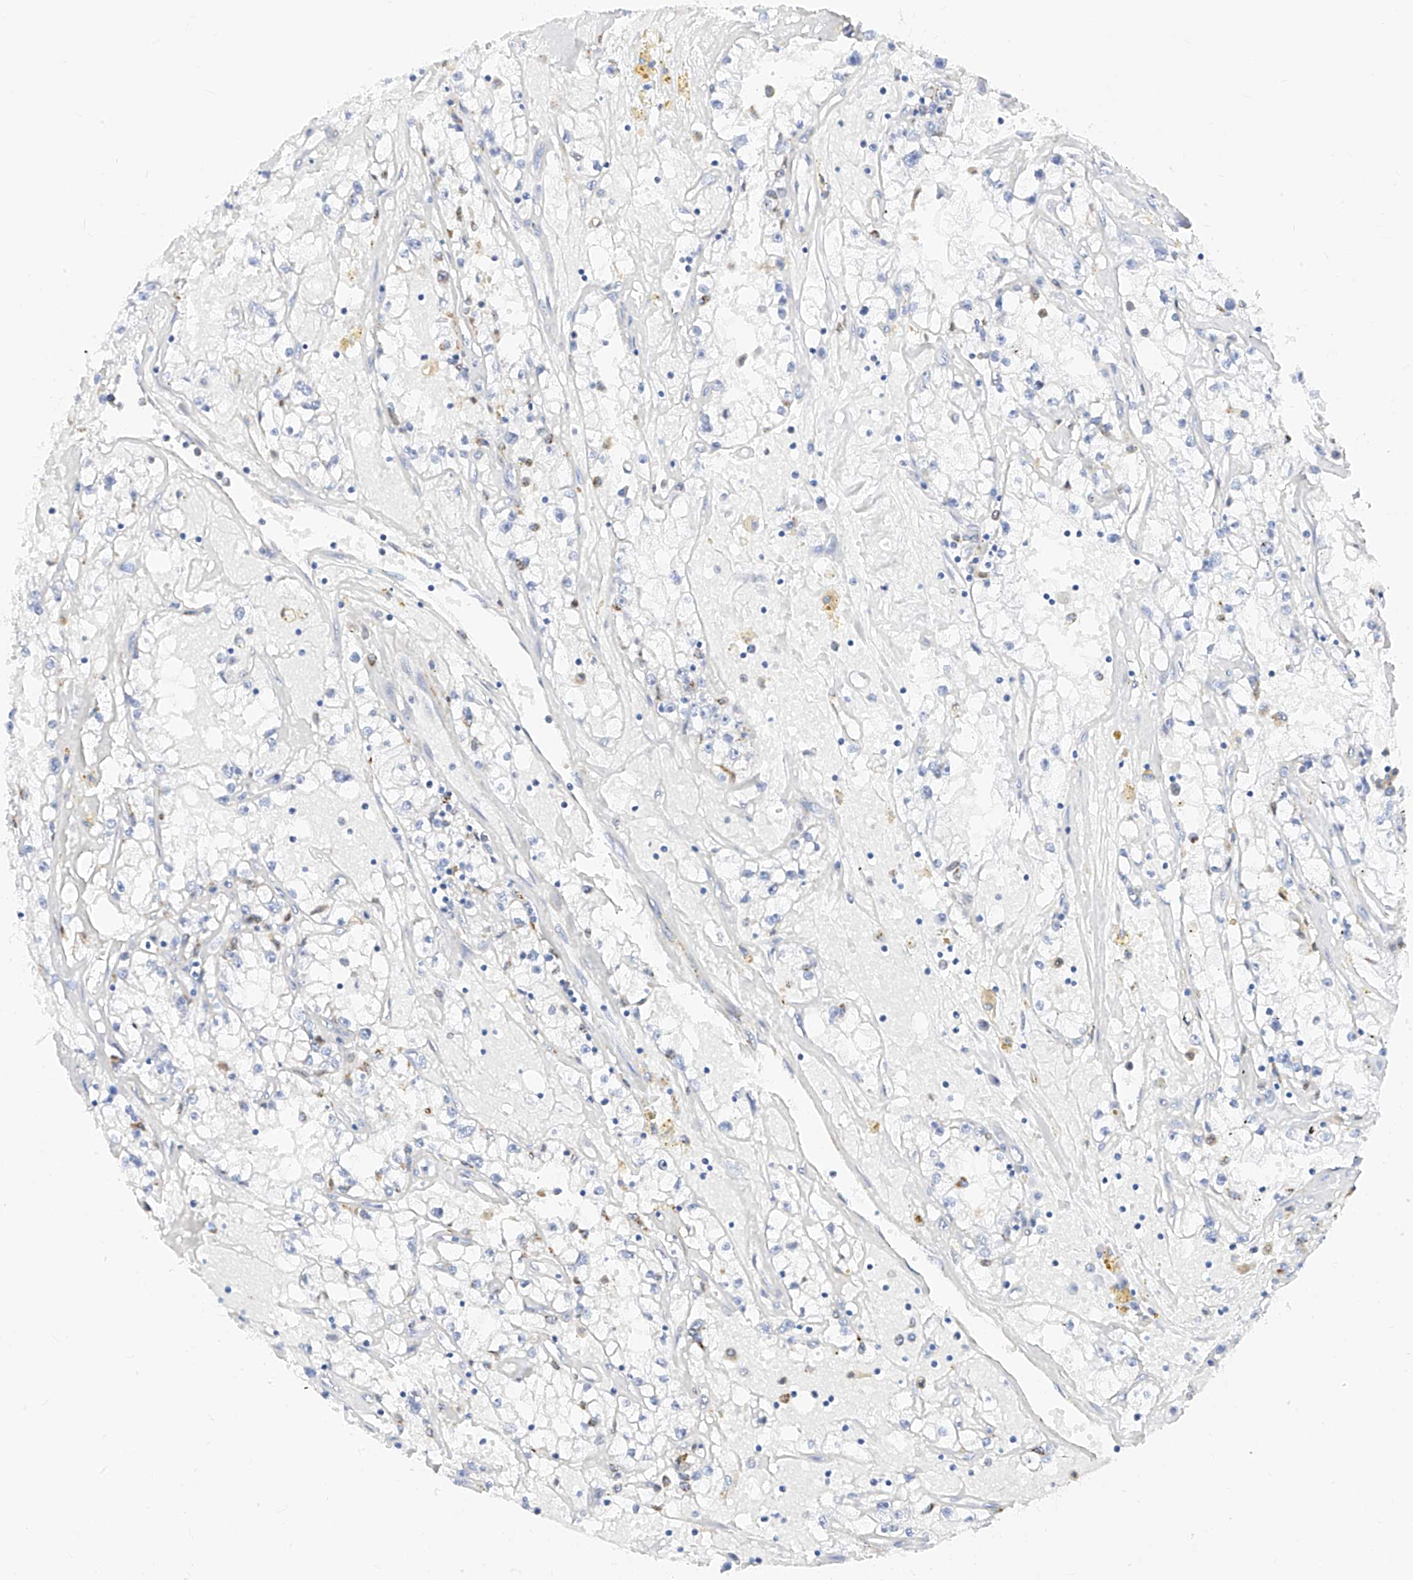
{"staining": {"intensity": "negative", "quantity": "none", "location": "none"}, "tissue": "renal cancer", "cell_type": "Tumor cells", "image_type": "cancer", "snomed": [{"axis": "morphology", "description": "Adenocarcinoma, NOS"}, {"axis": "topography", "description": "Kidney"}], "caption": "An image of human renal cancer is negative for staining in tumor cells.", "gene": "TTLL8", "patient": {"sex": "male", "age": 56}}